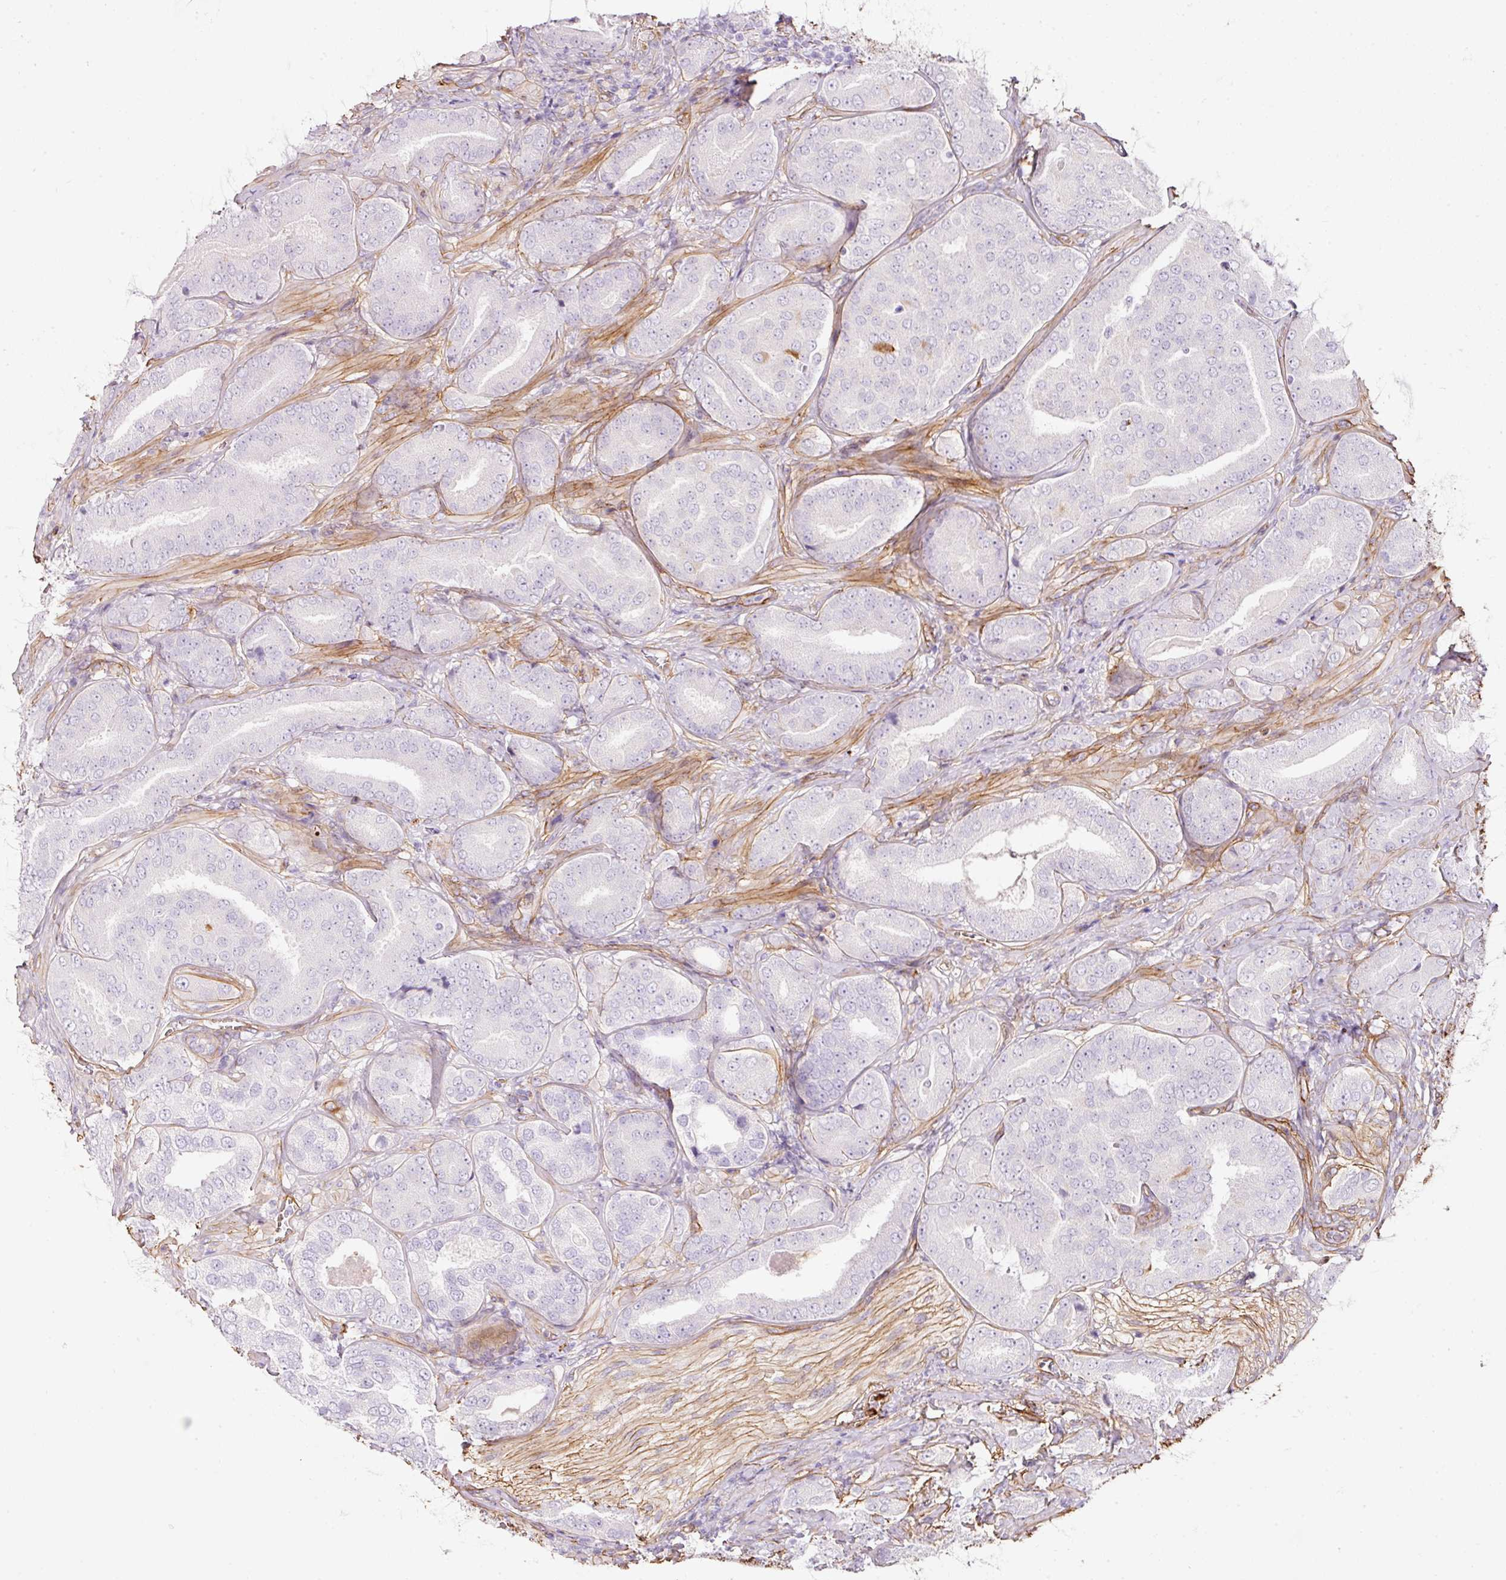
{"staining": {"intensity": "negative", "quantity": "none", "location": "none"}, "tissue": "prostate cancer", "cell_type": "Tumor cells", "image_type": "cancer", "snomed": [{"axis": "morphology", "description": "Adenocarcinoma, High grade"}, {"axis": "topography", "description": "Prostate"}], "caption": "Immunohistochemistry histopathology image of neoplastic tissue: human high-grade adenocarcinoma (prostate) stained with DAB displays no significant protein expression in tumor cells. Brightfield microscopy of immunohistochemistry stained with DAB (3,3'-diaminobenzidine) (brown) and hematoxylin (blue), captured at high magnification.", "gene": "LOXL4", "patient": {"sex": "male", "age": 63}}